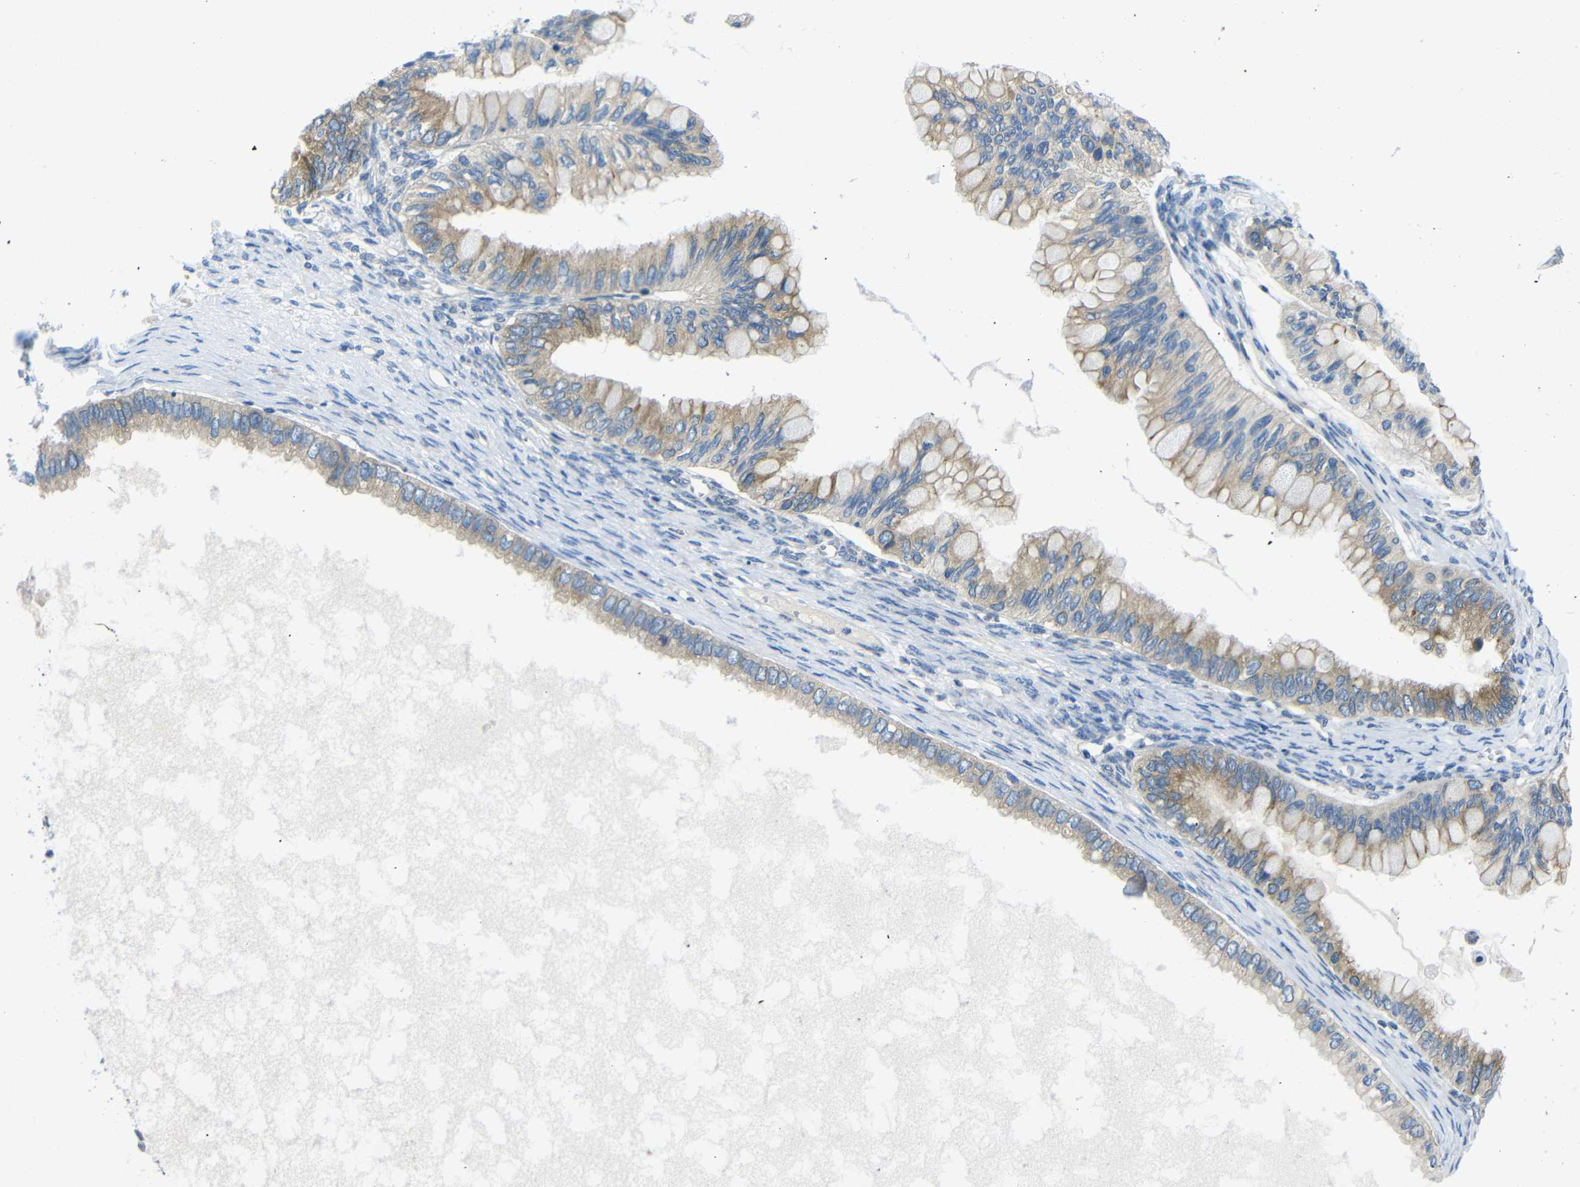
{"staining": {"intensity": "moderate", "quantity": ">75%", "location": "cytoplasmic/membranous"}, "tissue": "ovarian cancer", "cell_type": "Tumor cells", "image_type": "cancer", "snomed": [{"axis": "morphology", "description": "Cystadenocarcinoma, mucinous, NOS"}, {"axis": "topography", "description": "Ovary"}], "caption": "Human ovarian mucinous cystadenocarcinoma stained for a protein (brown) reveals moderate cytoplasmic/membranous positive expression in approximately >75% of tumor cells.", "gene": "DCP1A", "patient": {"sex": "female", "age": 80}}